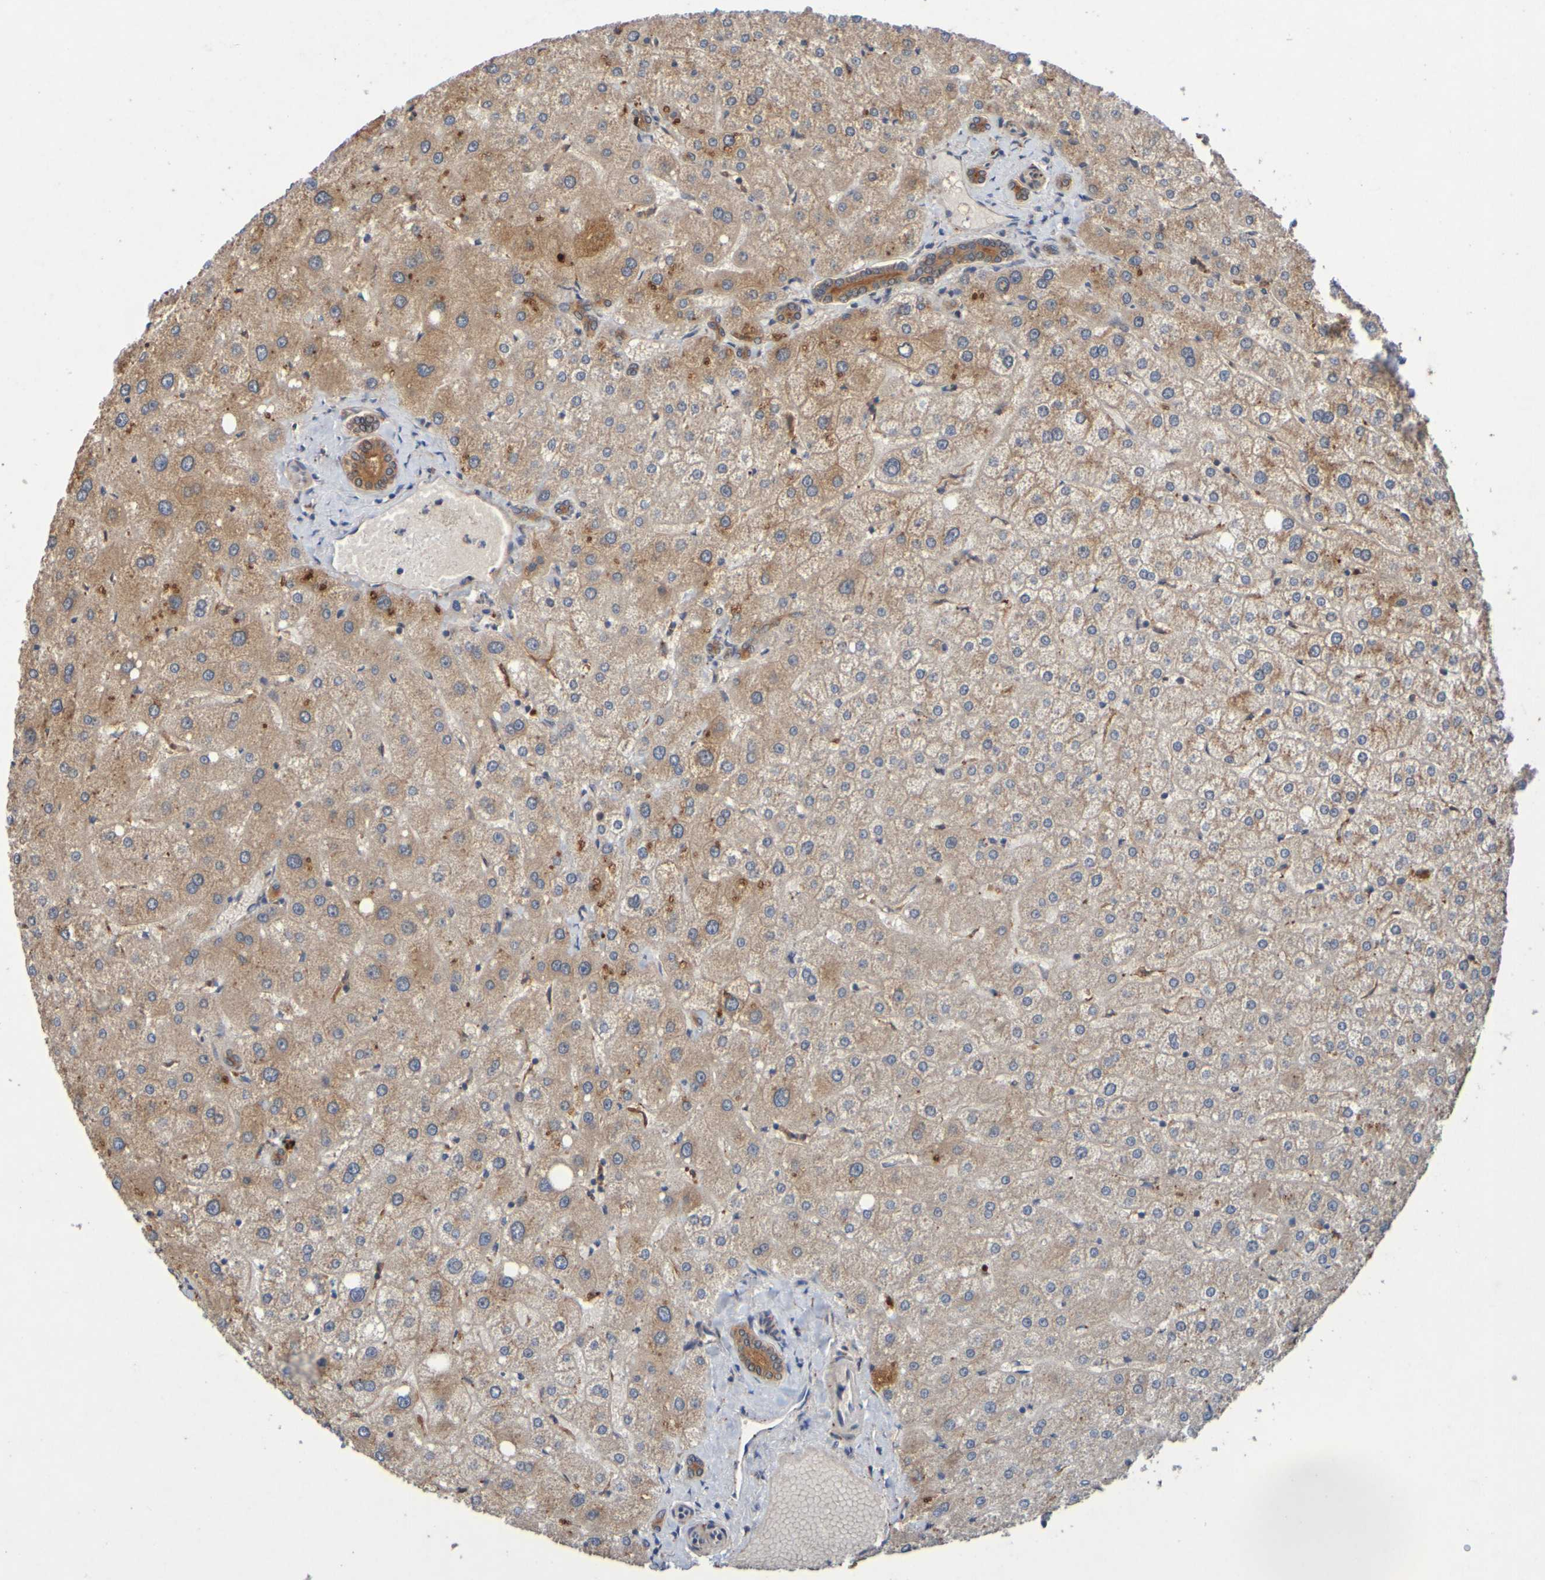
{"staining": {"intensity": "moderate", "quantity": ">75%", "location": "cytoplasmic/membranous"}, "tissue": "liver", "cell_type": "Cholangiocytes", "image_type": "normal", "snomed": [{"axis": "morphology", "description": "Normal tissue, NOS"}, {"axis": "topography", "description": "Liver"}], "caption": "Immunohistochemistry histopathology image of normal liver: human liver stained using immunohistochemistry (IHC) shows medium levels of moderate protein expression localized specifically in the cytoplasmic/membranous of cholangiocytes, appearing as a cytoplasmic/membranous brown color.", "gene": "OCRL", "patient": {"sex": "male", "age": 73}}